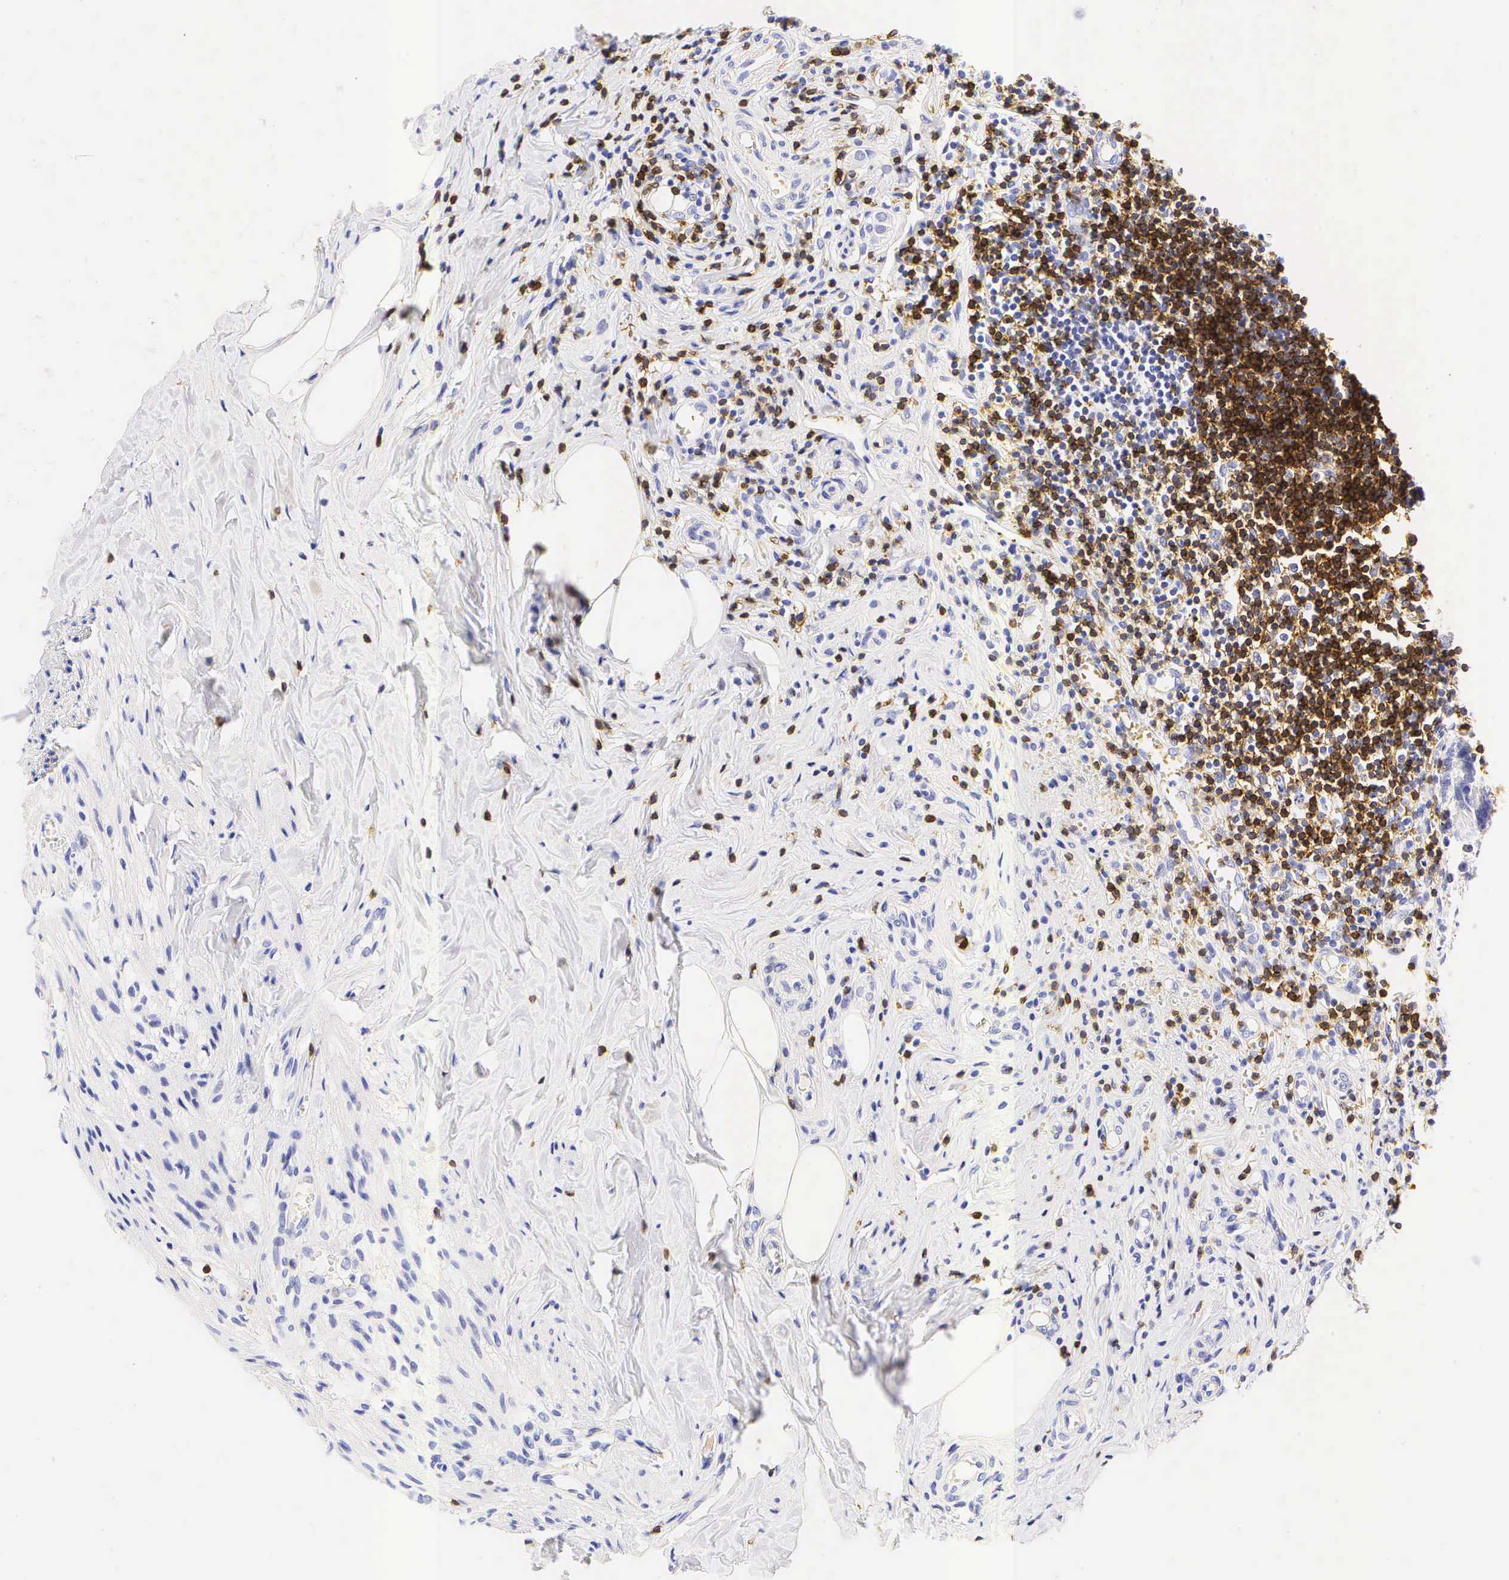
{"staining": {"intensity": "negative", "quantity": "none", "location": "none"}, "tissue": "appendix", "cell_type": "Glandular cells", "image_type": "normal", "snomed": [{"axis": "morphology", "description": "Normal tissue, NOS"}, {"axis": "topography", "description": "Appendix"}], "caption": "A high-resolution photomicrograph shows immunohistochemistry (IHC) staining of normal appendix, which exhibits no significant expression in glandular cells.", "gene": "CD3E", "patient": {"sex": "female", "age": 19}}